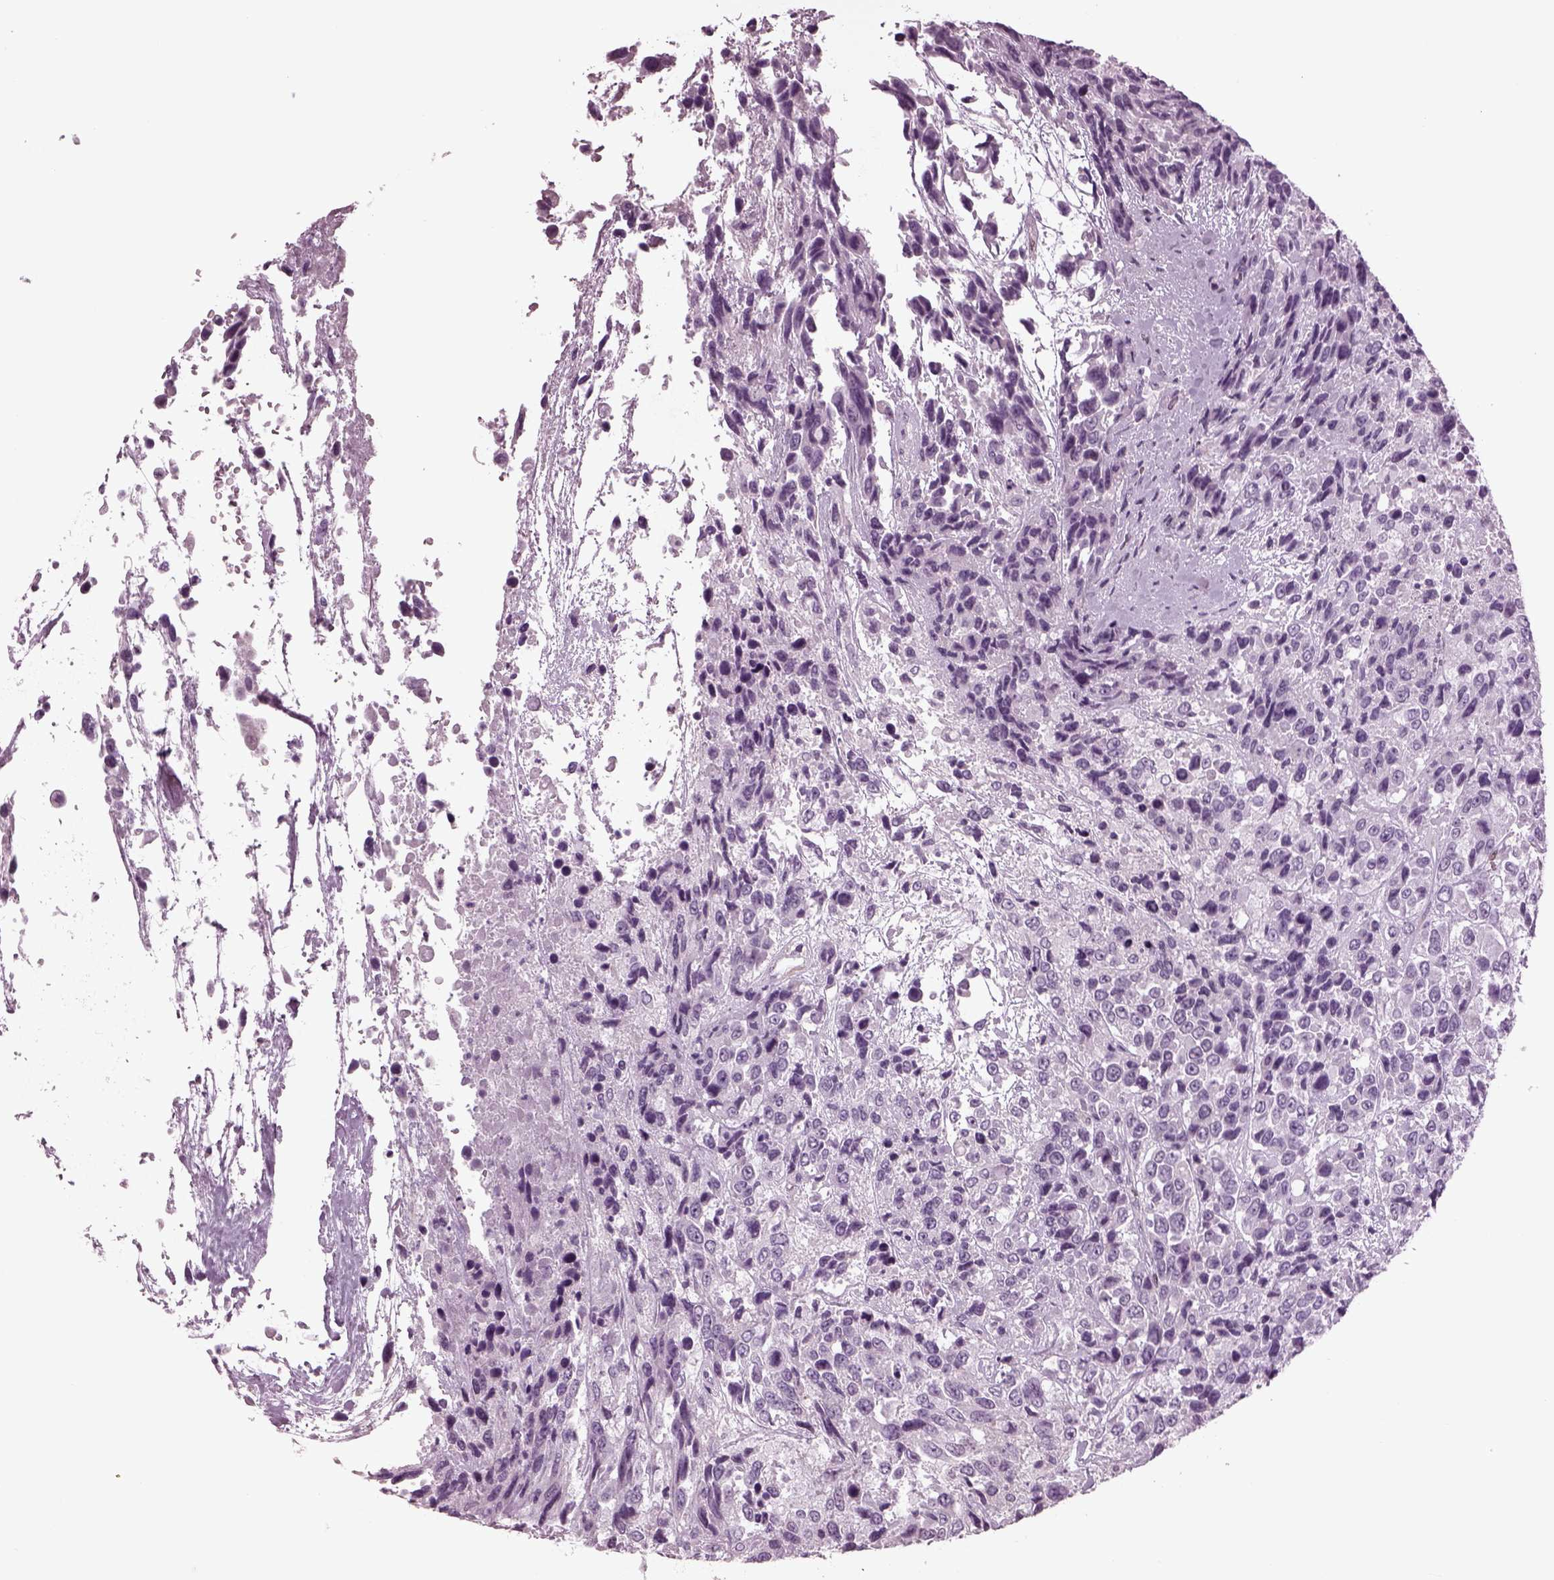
{"staining": {"intensity": "negative", "quantity": "none", "location": "none"}, "tissue": "urothelial cancer", "cell_type": "Tumor cells", "image_type": "cancer", "snomed": [{"axis": "morphology", "description": "Urothelial carcinoma, High grade"}, {"axis": "topography", "description": "Urinary bladder"}], "caption": "Immunohistochemistry (IHC) micrograph of neoplastic tissue: human urothelial cancer stained with DAB (3,3'-diaminobenzidine) shows no significant protein positivity in tumor cells.", "gene": "TPPP2", "patient": {"sex": "female", "age": 70}}